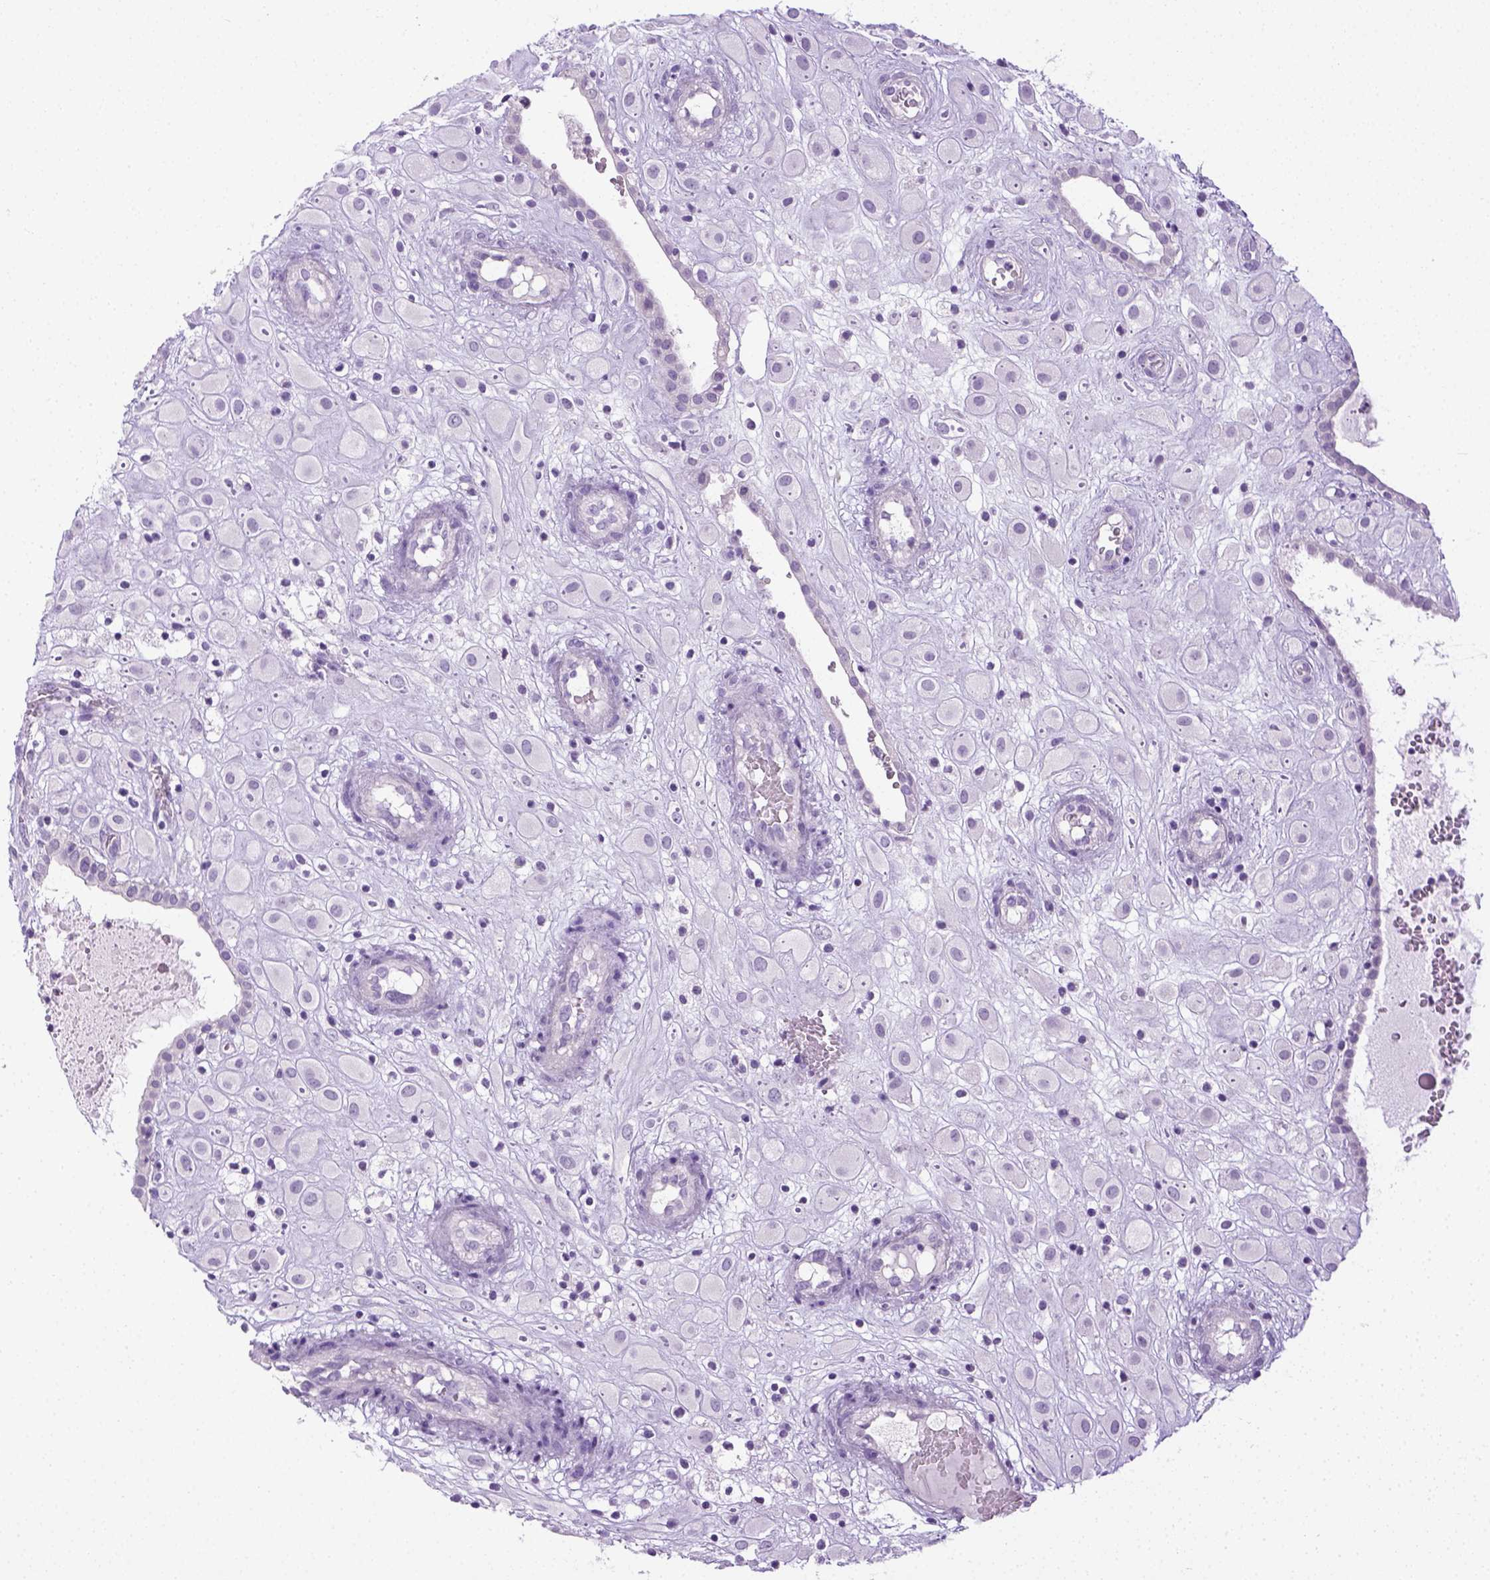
{"staining": {"intensity": "negative", "quantity": "none", "location": "none"}, "tissue": "placenta", "cell_type": "Decidual cells", "image_type": "normal", "snomed": [{"axis": "morphology", "description": "Normal tissue, NOS"}, {"axis": "topography", "description": "Placenta"}], "caption": "The IHC histopathology image has no significant expression in decidual cells of placenta. (IHC, brightfield microscopy, high magnification).", "gene": "LGSN", "patient": {"sex": "female", "age": 24}}